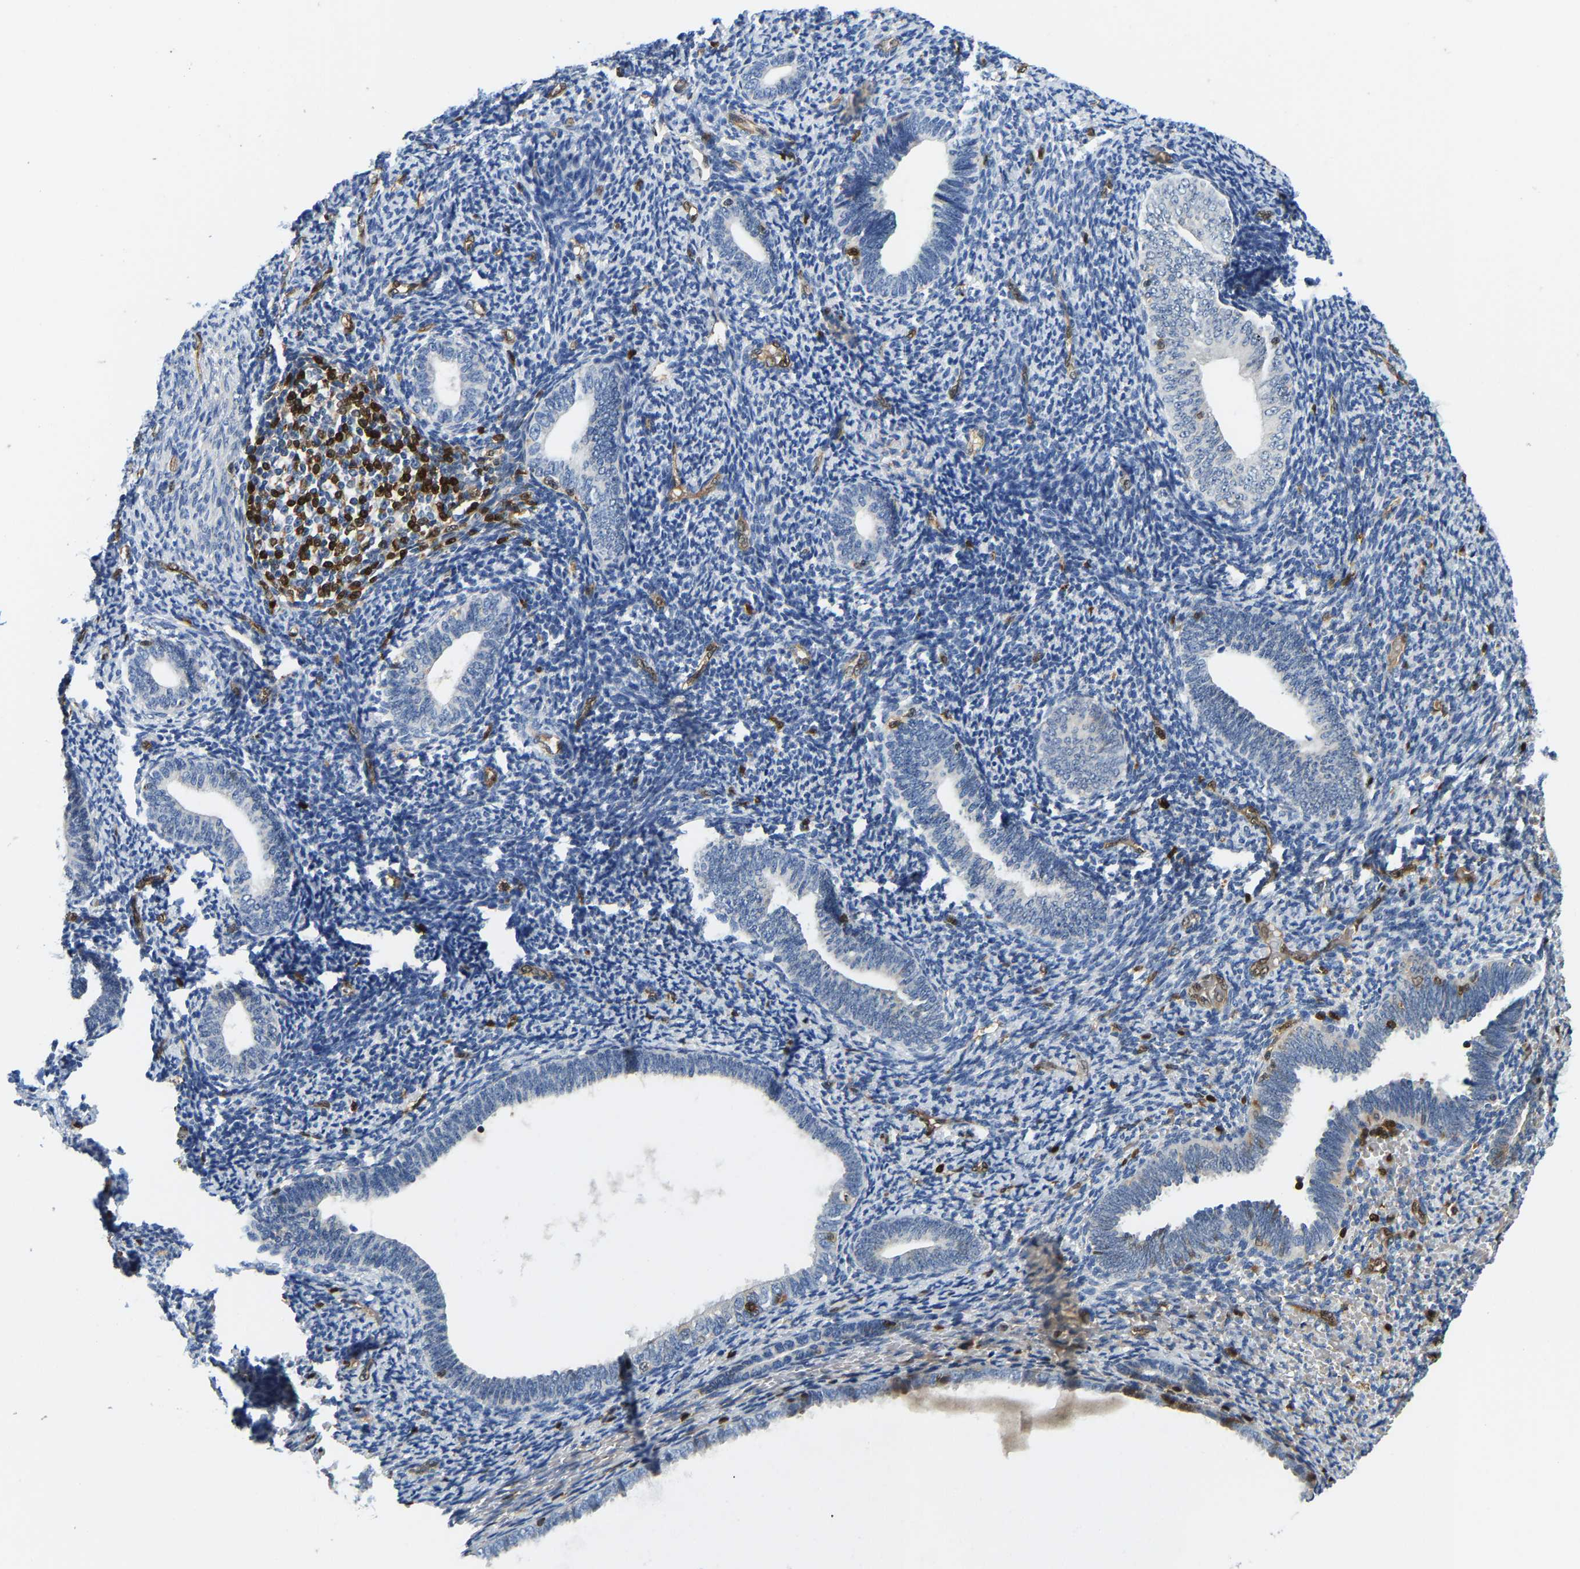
{"staining": {"intensity": "negative", "quantity": "none", "location": "none"}, "tissue": "endometrium", "cell_type": "Cells in endometrial stroma", "image_type": "normal", "snomed": [{"axis": "morphology", "description": "Normal tissue, NOS"}, {"axis": "topography", "description": "Endometrium"}], "caption": "Immunohistochemical staining of normal human endometrium displays no significant positivity in cells in endometrial stroma. (Immunohistochemistry (ihc), brightfield microscopy, high magnification).", "gene": "GIMAP7", "patient": {"sex": "female", "age": 66}}